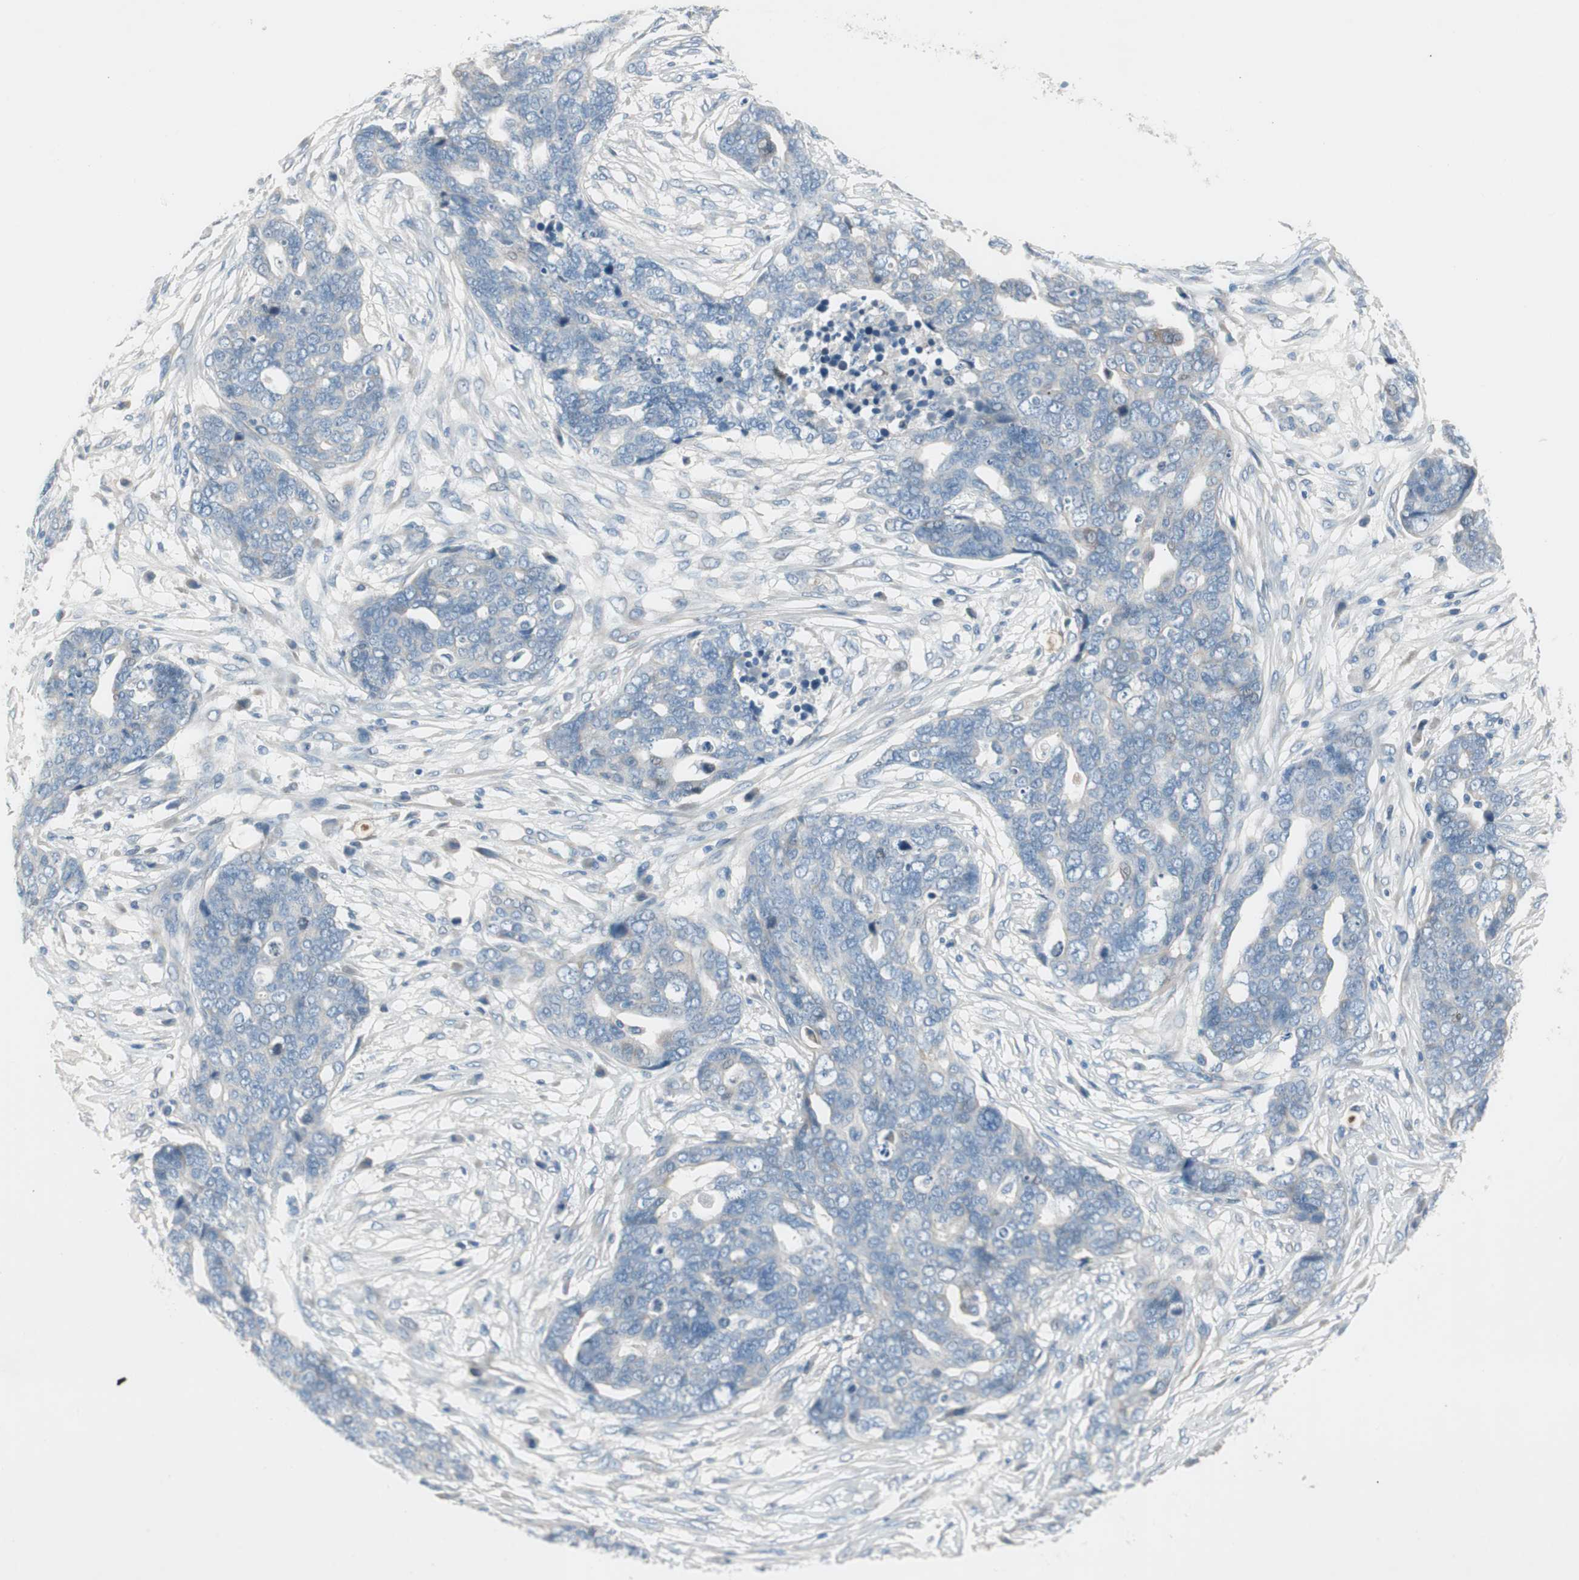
{"staining": {"intensity": "negative", "quantity": "none", "location": "none"}, "tissue": "ovarian cancer", "cell_type": "Tumor cells", "image_type": "cancer", "snomed": [{"axis": "morphology", "description": "Normal tissue, NOS"}, {"axis": "morphology", "description": "Cystadenocarcinoma, serous, NOS"}, {"axis": "topography", "description": "Fallopian tube"}, {"axis": "topography", "description": "Ovary"}], "caption": "There is no significant staining in tumor cells of serous cystadenocarcinoma (ovarian).", "gene": "PRRG4", "patient": {"sex": "female", "age": 56}}